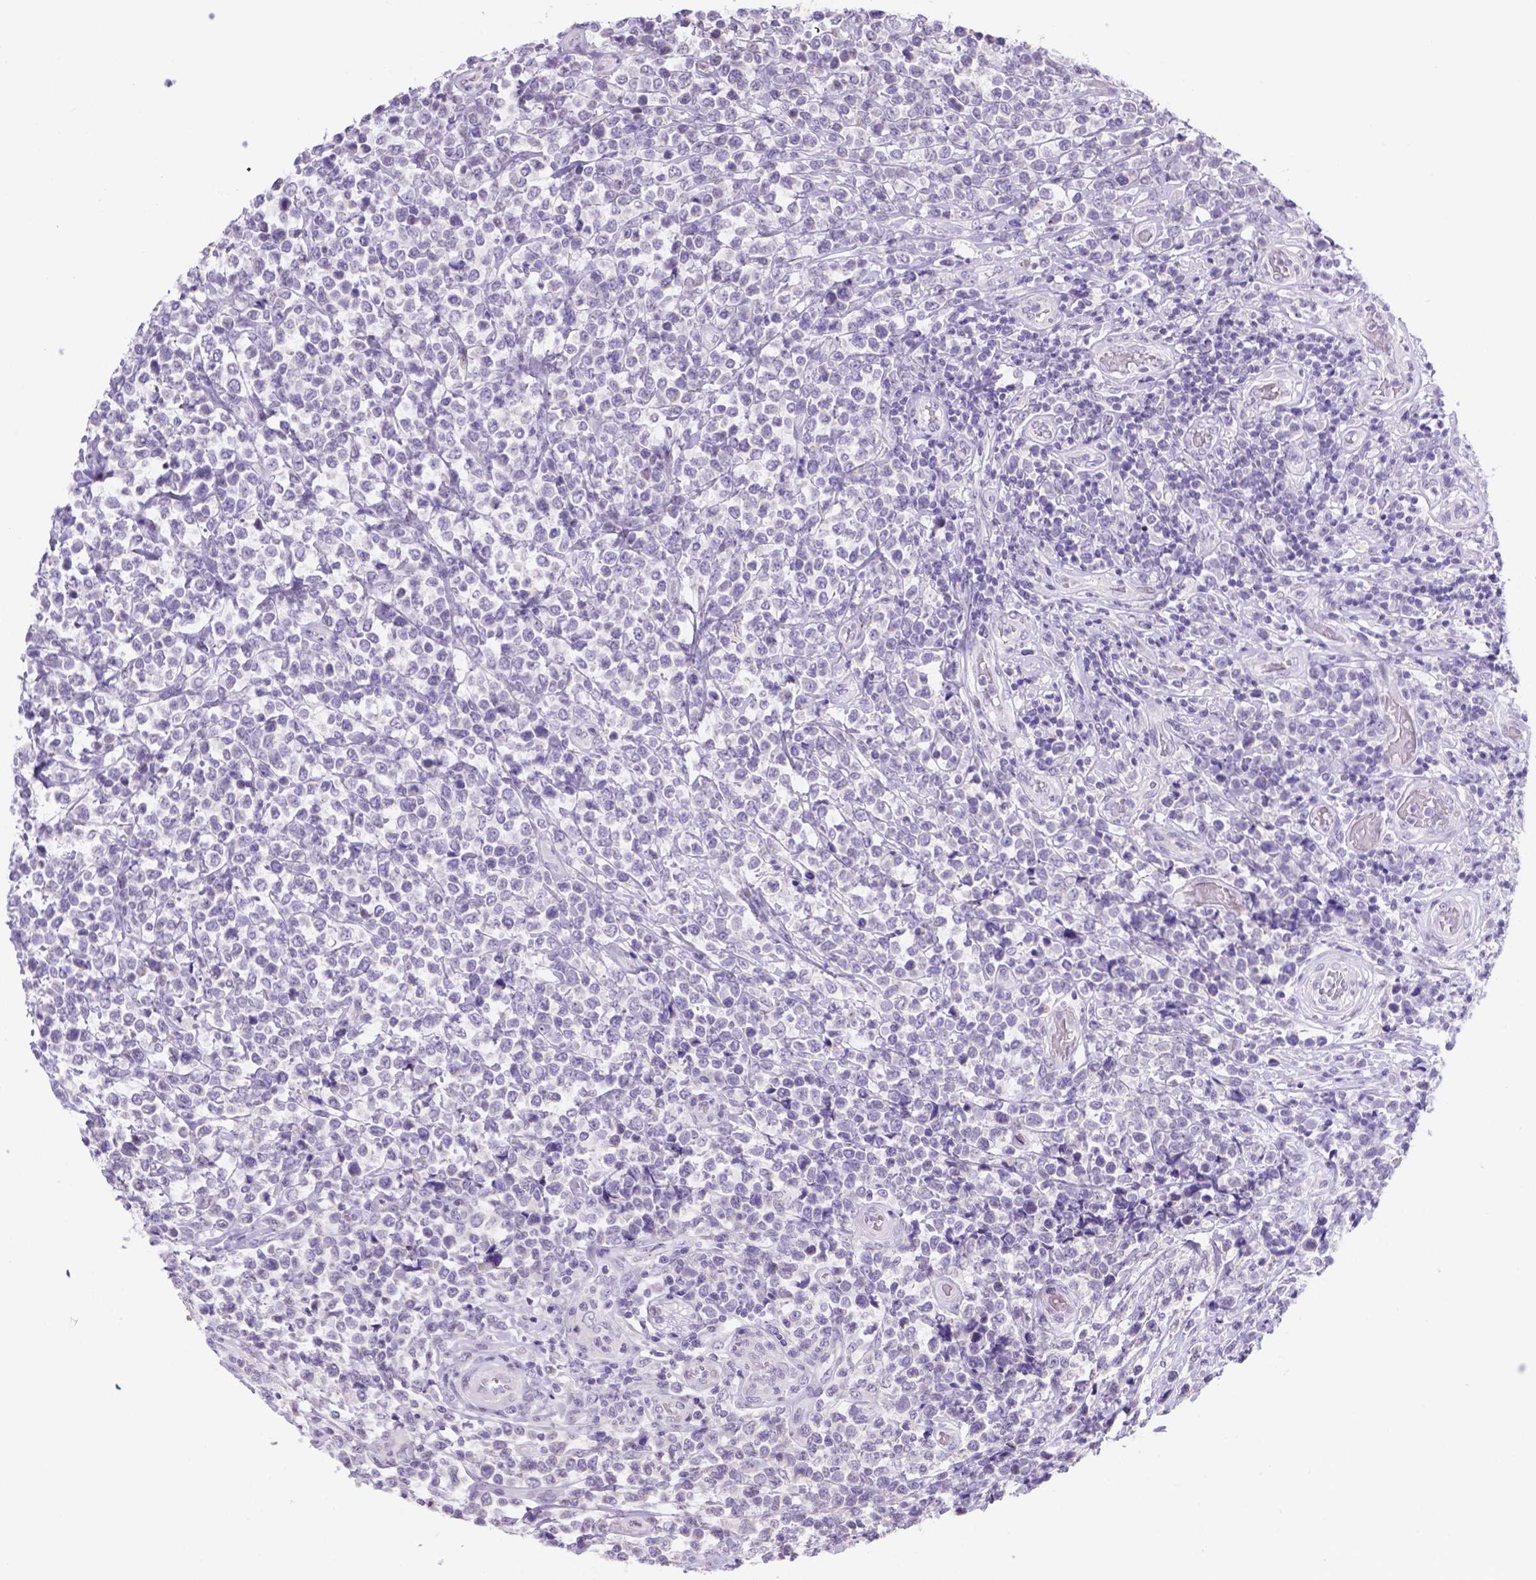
{"staining": {"intensity": "negative", "quantity": "none", "location": "none"}, "tissue": "lymphoma", "cell_type": "Tumor cells", "image_type": "cancer", "snomed": [{"axis": "morphology", "description": "Malignant lymphoma, non-Hodgkin's type, High grade"}, {"axis": "topography", "description": "Soft tissue"}], "caption": "Immunohistochemical staining of high-grade malignant lymphoma, non-Hodgkin's type reveals no significant positivity in tumor cells. (DAB (3,3'-diaminobenzidine) IHC, high magnification).", "gene": "DMWD", "patient": {"sex": "female", "age": 56}}